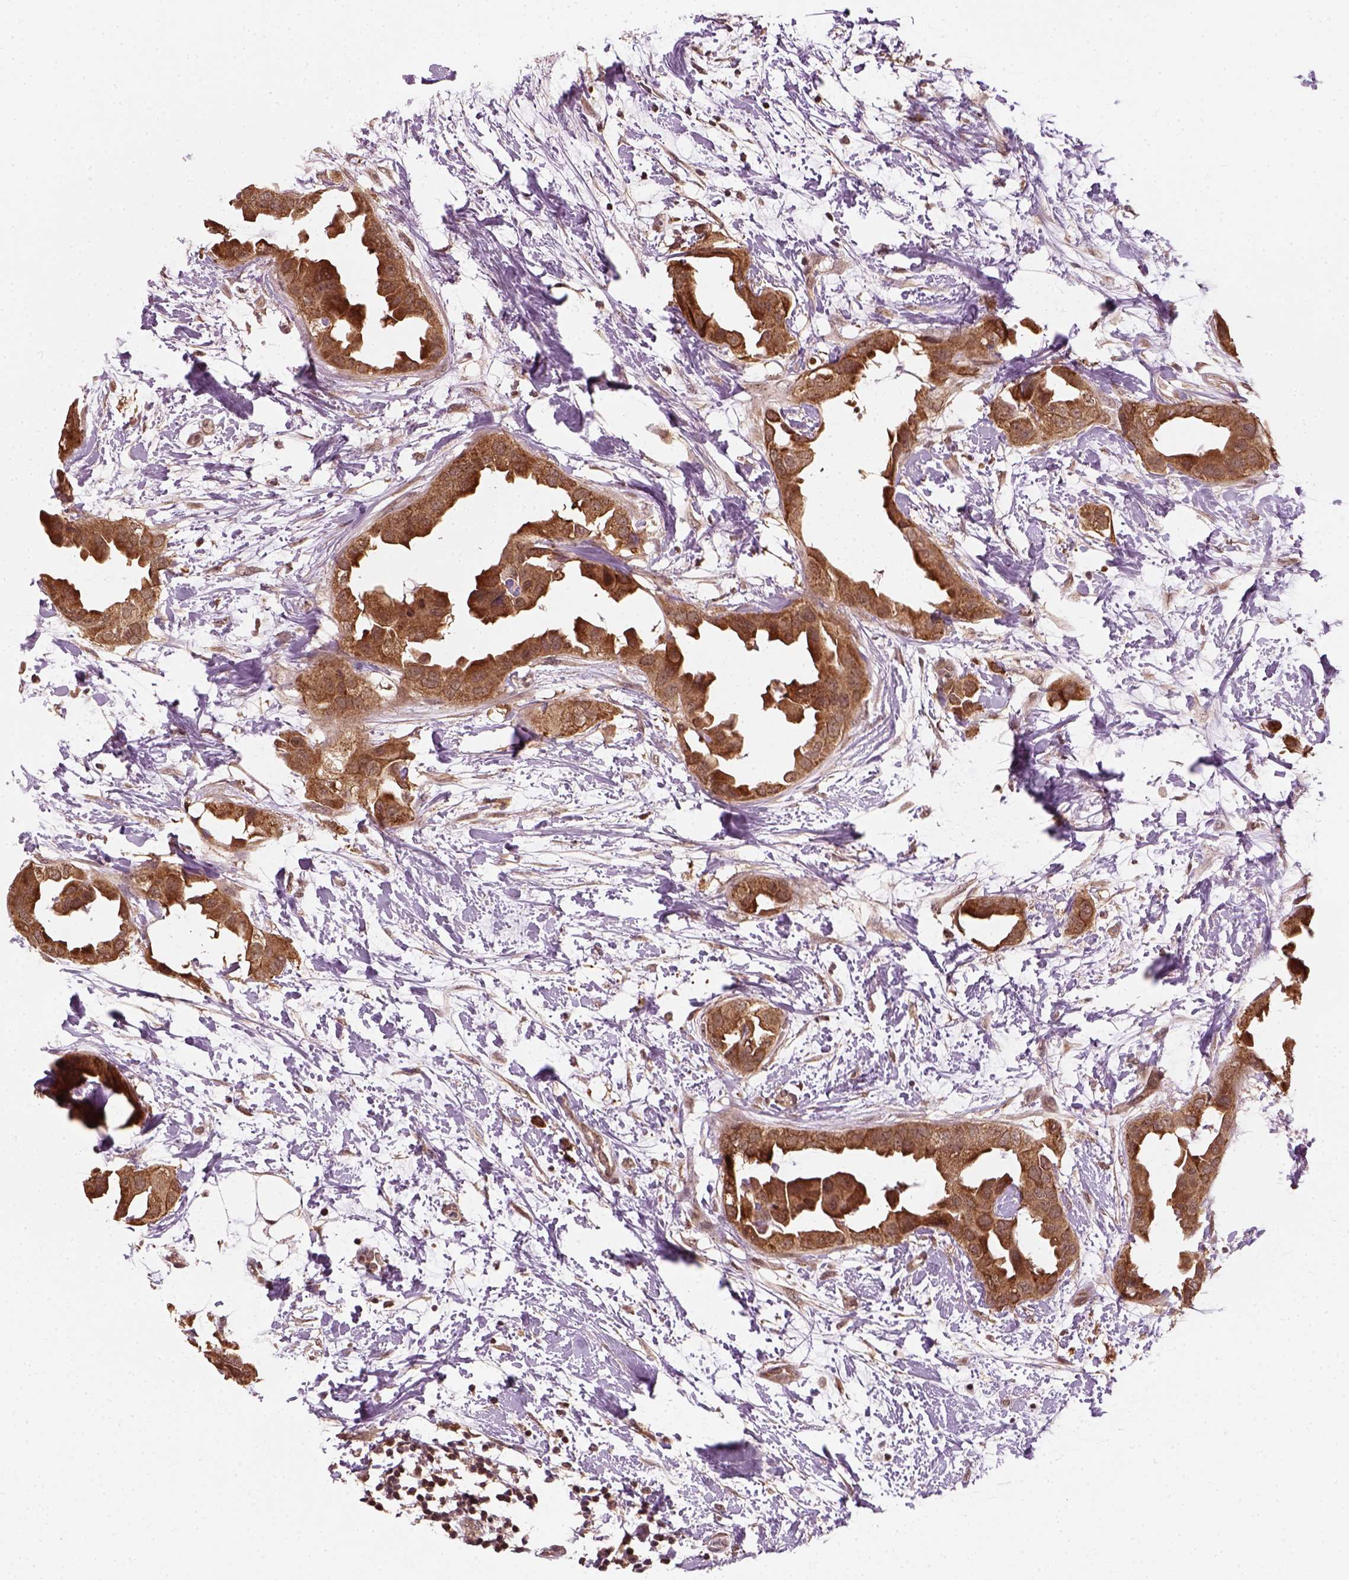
{"staining": {"intensity": "strong", "quantity": ">75%", "location": "cytoplasmic/membranous"}, "tissue": "breast cancer", "cell_type": "Tumor cells", "image_type": "cancer", "snomed": [{"axis": "morphology", "description": "Normal tissue, NOS"}, {"axis": "morphology", "description": "Duct carcinoma"}, {"axis": "topography", "description": "Breast"}], "caption": "The histopathology image displays staining of breast invasive ductal carcinoma, revealing strong cytoplasmic/membranous protein positivity (brown color) within tumor cells.", "gene": "NUDT9", "patient": {"sex": "female", "age": 40}}